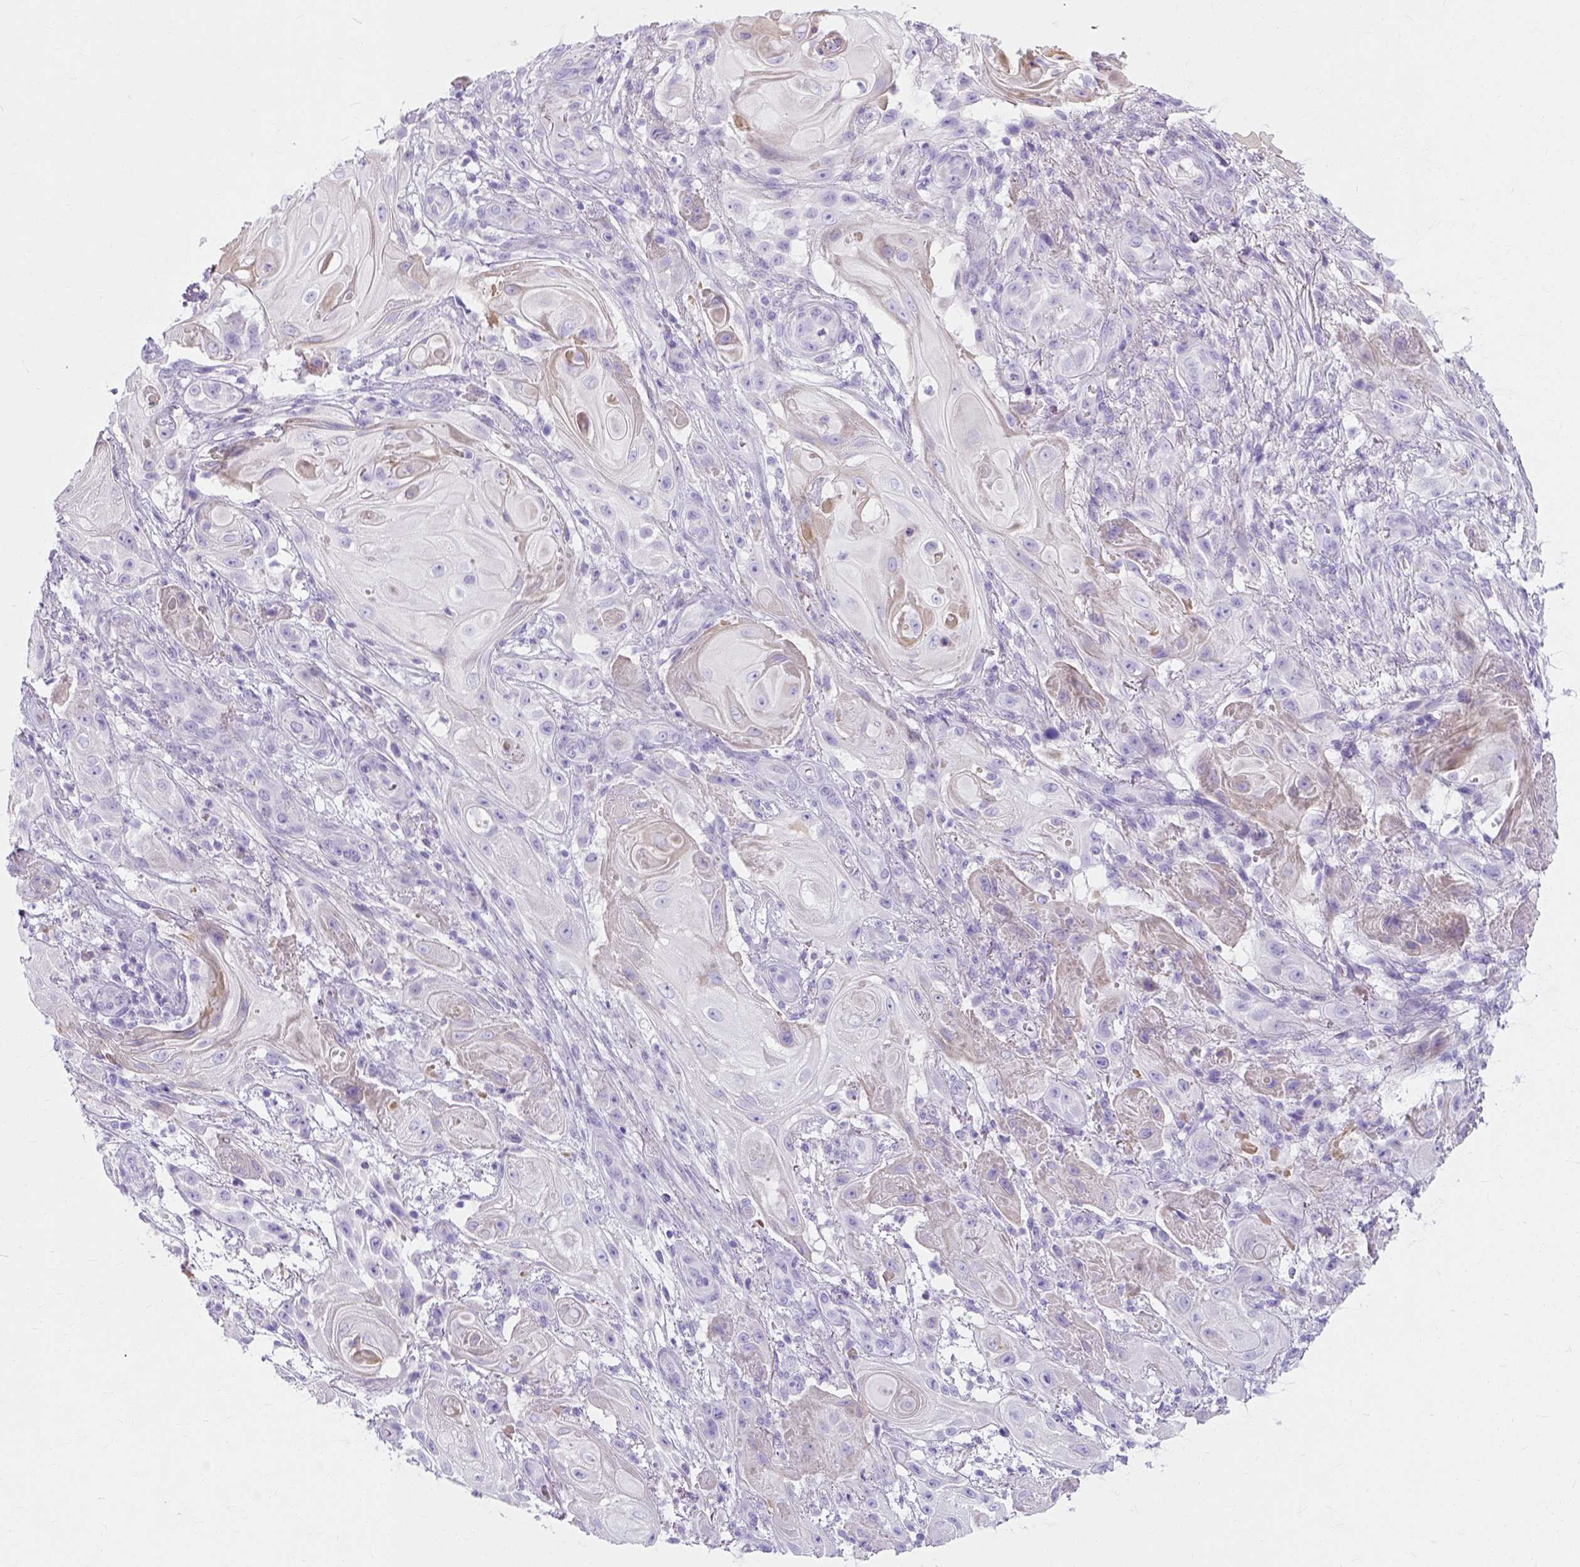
{"staining": {"intensity": "negative", "quantity": "none", "location": "none"}, "tissue": "skin cancer", "cell_type": "Tumor cells", "image_type": "cancer", "snomed": [{"axis": "morphology", "description": "Squamous cell carcinoma, NOS"}, {"axis": "topography", "description": "Skin"}], "caption": "Photomicrograph shows no protein expression in tumor cells of squamous cell carcinoma (skin) tissue.", "gene": "MYH15", "patient": {"sex": "male", "age": 62}}